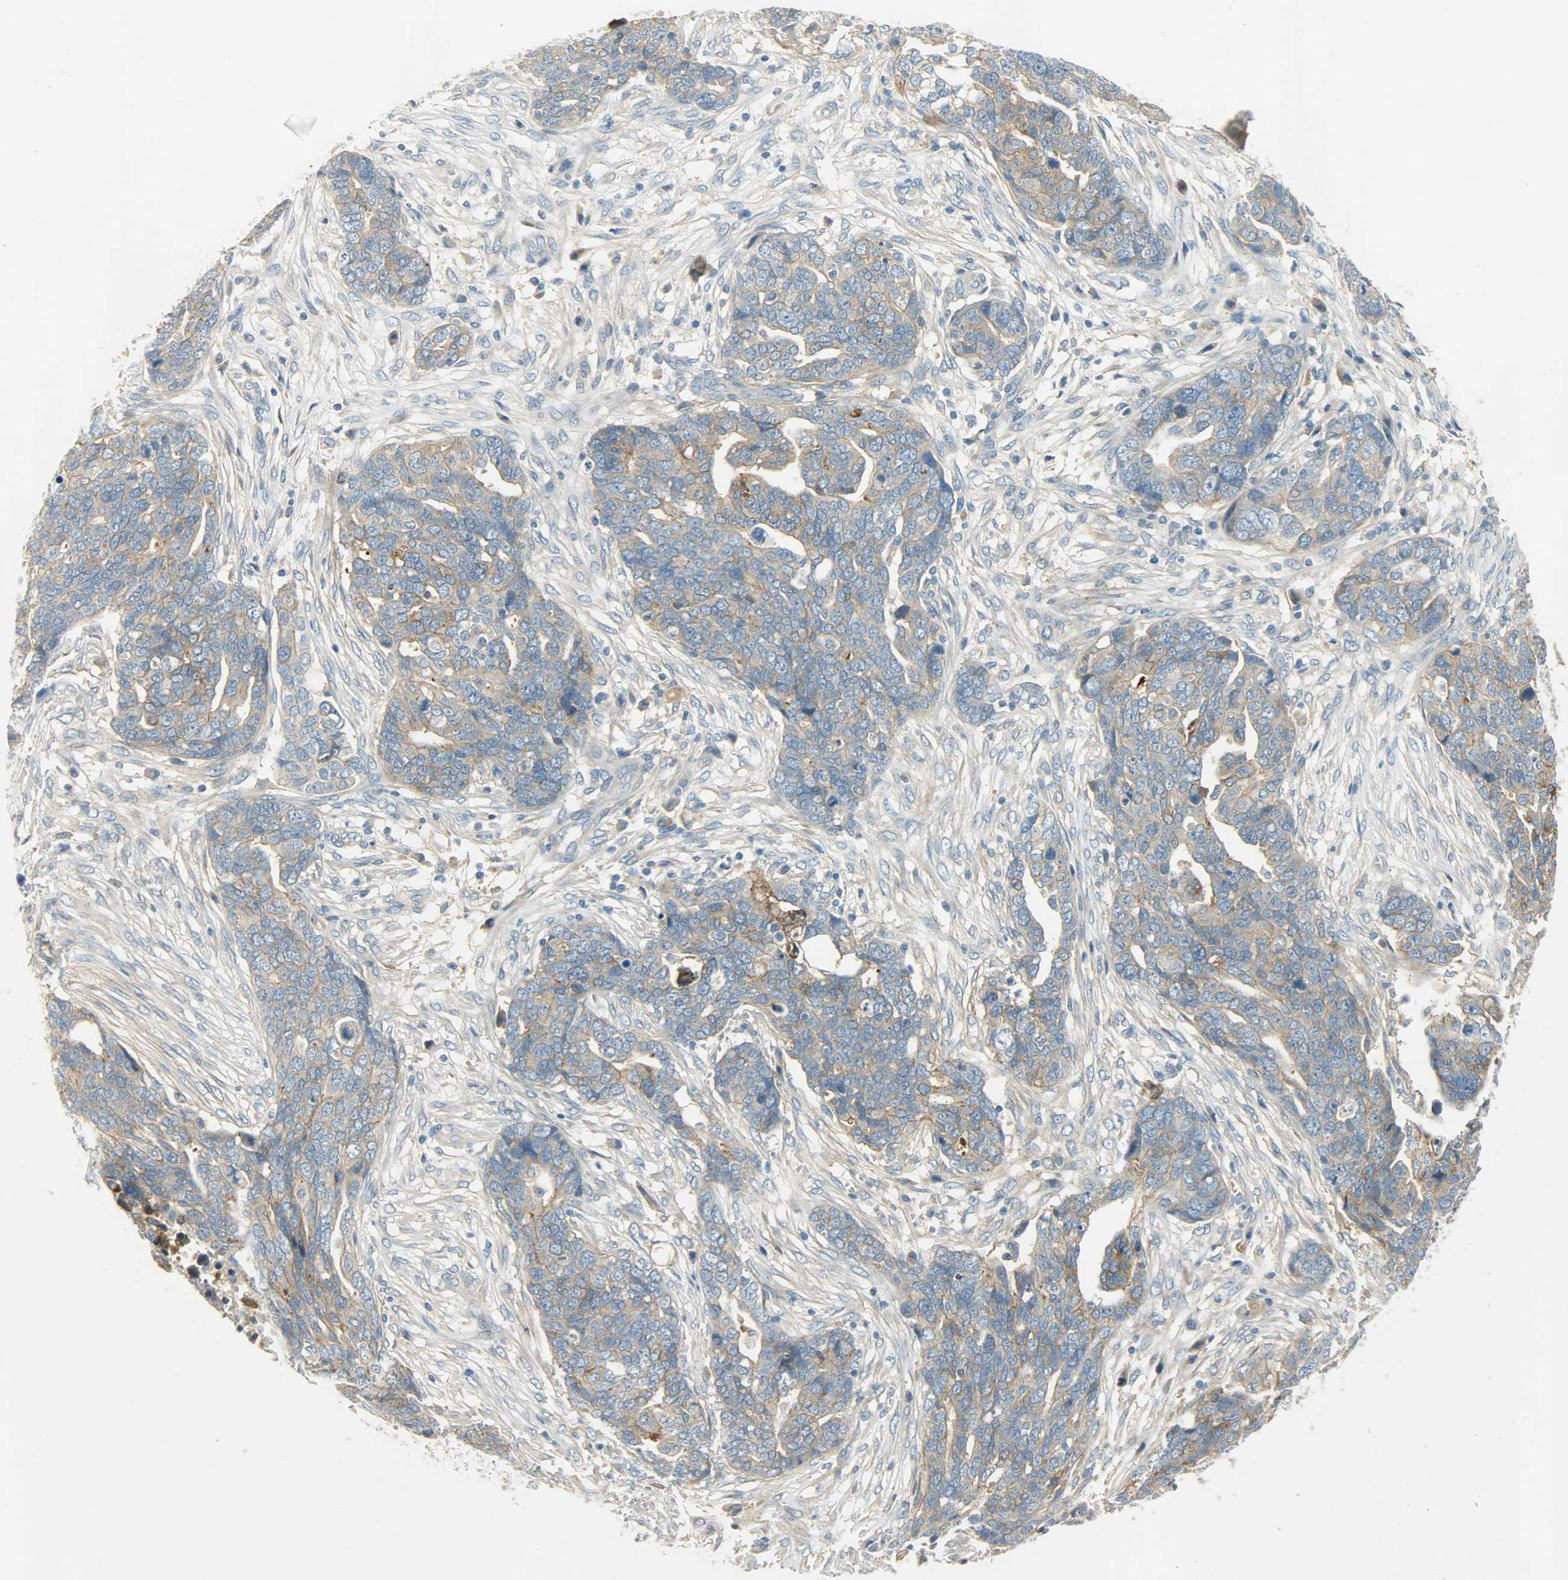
{"staining": {"intensity": "moderate", "quantity": ">75%", "location": "cytoplasmic/membranous"}, "tissue": "ovarian cancer", "cell_type": "Tumor cells", "image_type": "cancer", "snomed": [{"axis": "morphology", "description": "Normal tissue, NOS"}, {"axis": "morphology", "description": "Cystadenocarcinoma, serous, NOS"}, {"axis": "topography", "description": "Fallopian tube"}, {"axis": "topography", "description": "Ovary"}], "caption": "Immunohistochemistry (IHC) of serous cystadenocarcinoma (ovarian) demonstrates medium levels of moderate cytoplasmic/membranous staining in approximately >75% of tumor cells.", "gene": "DSG2", "patient": {"sex": "female", "age": 56}}